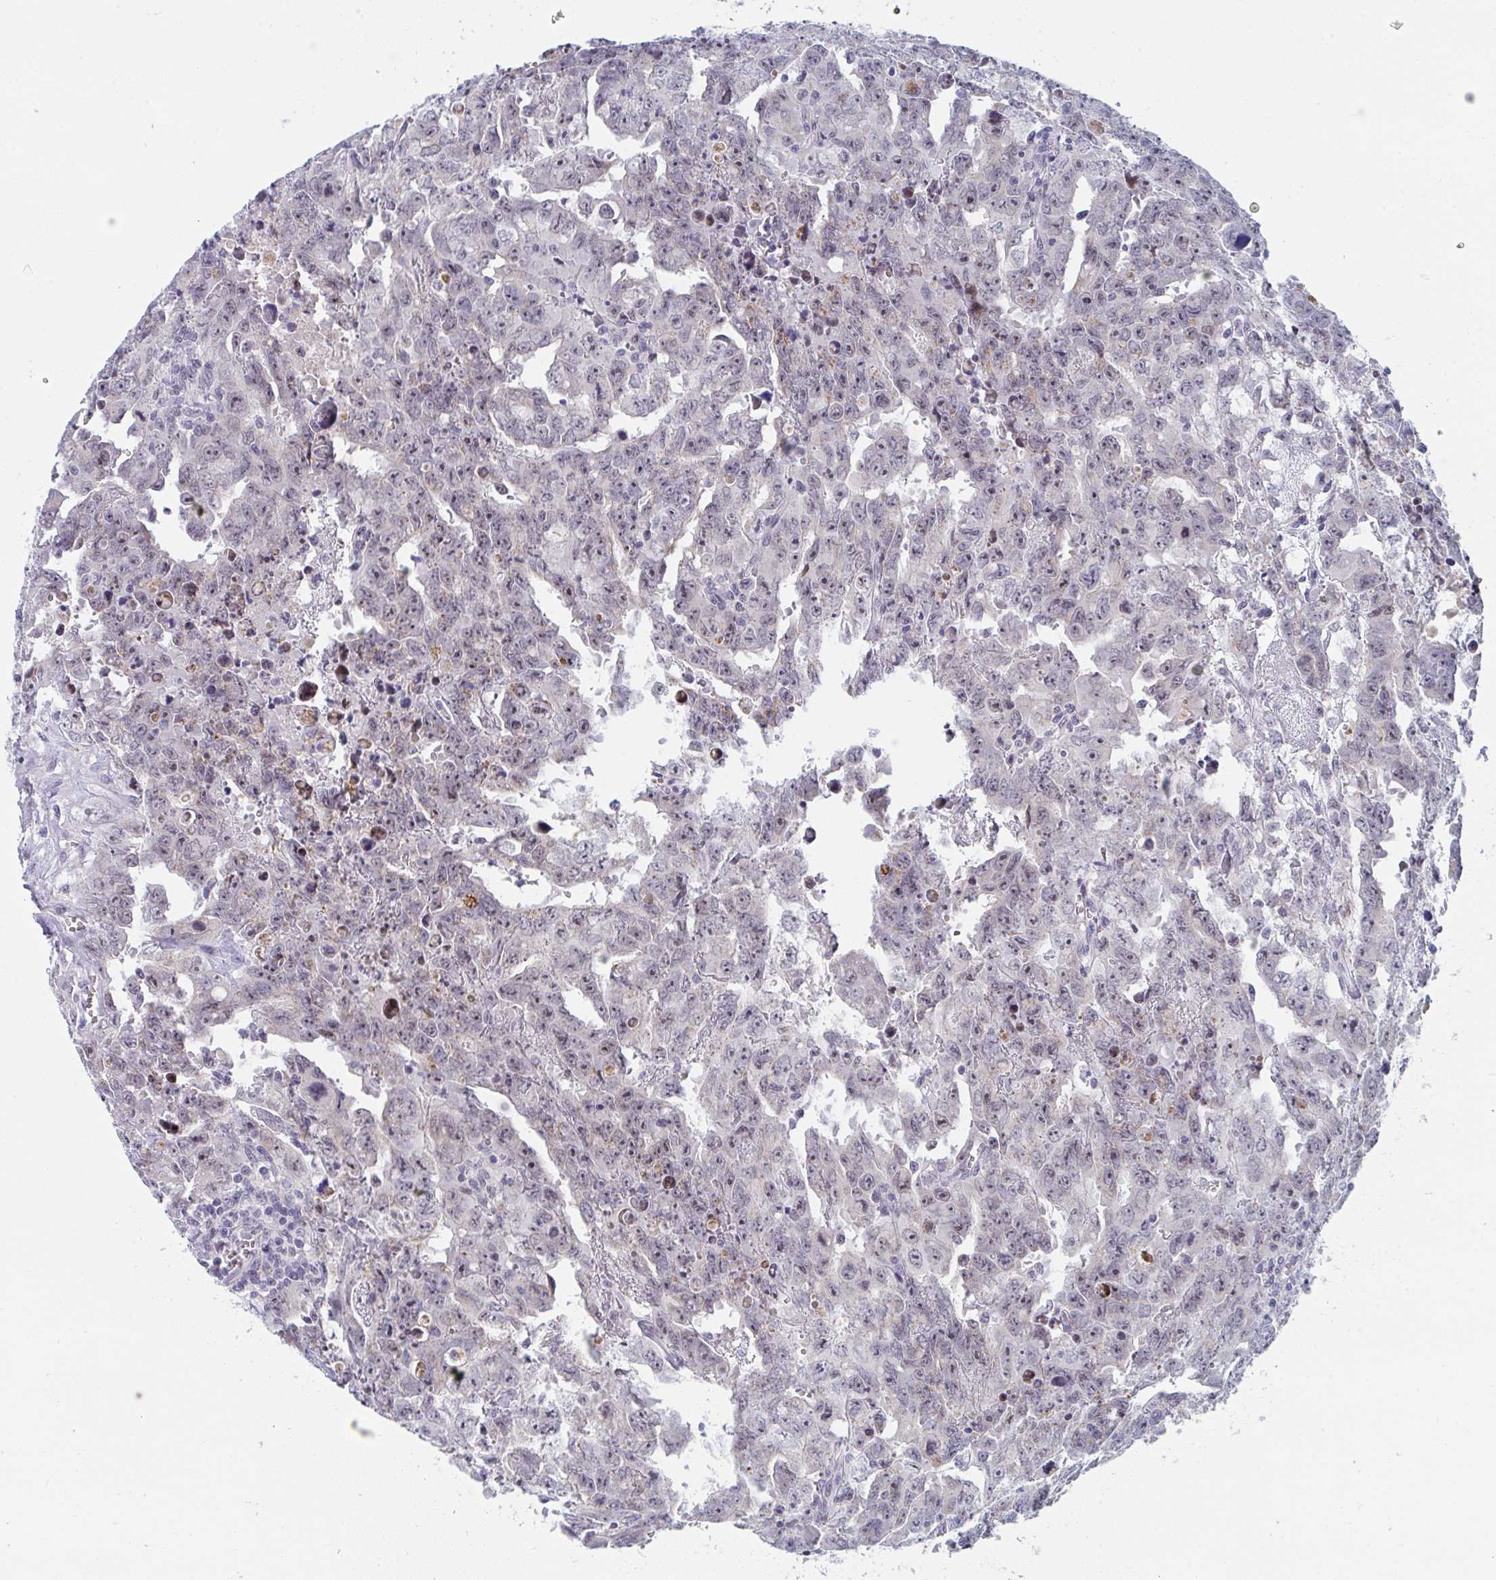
{"staining": {"intensity": "weak", "quantity": "25%-75%", "location": "nuclear"}, "tissue": "testis cancer", "cell_type": "Tumor cells", "image_type": "cancer", "snomed": [{"axis": "morphology", "description": "Carcinoma, Embryonal, NOS"}, {"axis": "topography", "description": "Testis"}], "caption": "This micrograph demonstrates embryonal carcinoma (testis) stained with immunohistochemistry (IHC) to label a protein in brown. The nuclear of tumor cells show weak positivity for the protein. Nuclei are counter-stained blue.", "gene": "CENPT", "patient": {"sex": "male", "age": 24}}